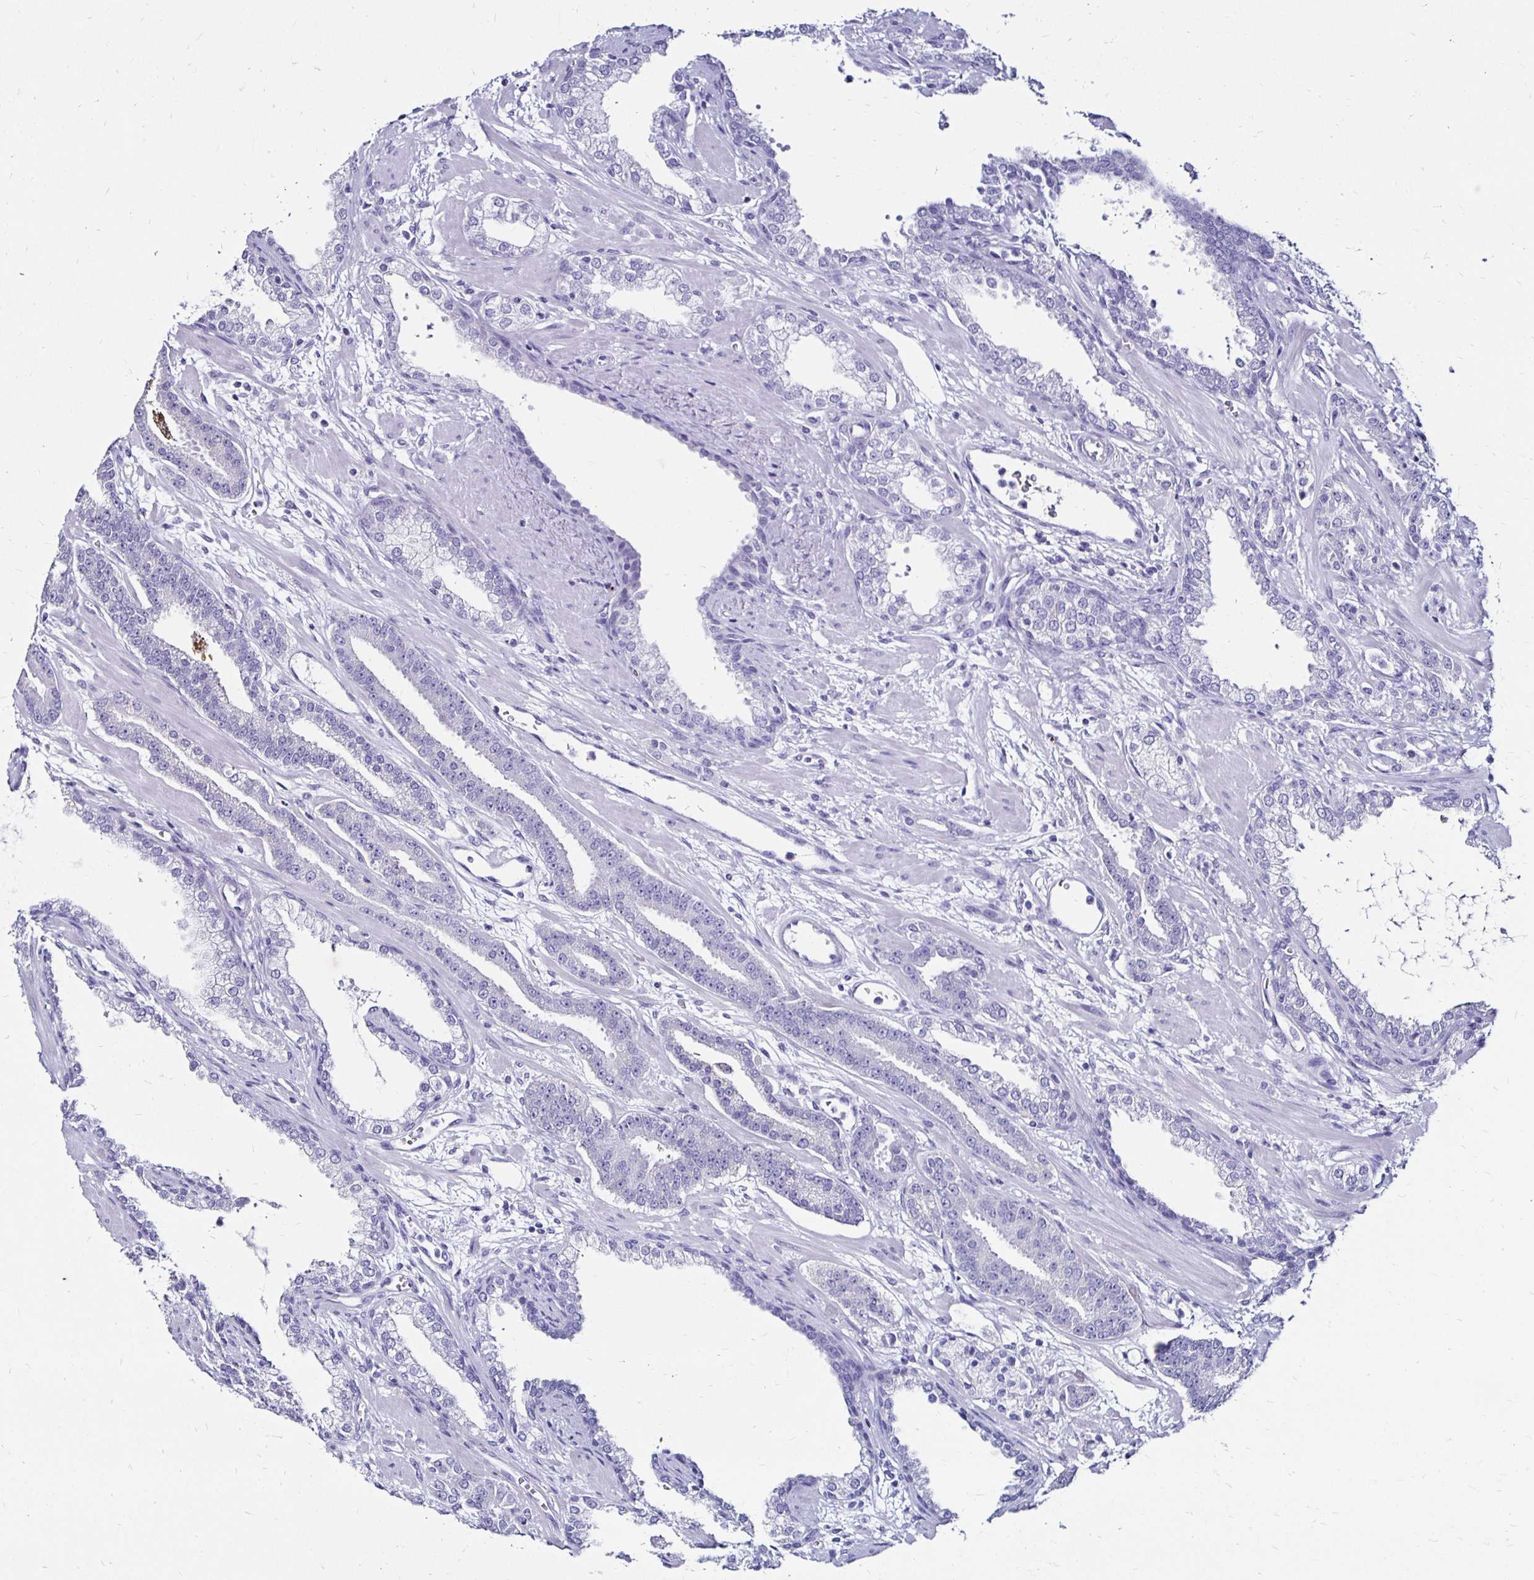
{"staining": {"intensity": "negative", "quantity": "none", "location": "none"}, "tissue": "prostate cancer", "cell_type": "Tumor cells", "image_type": "cancer", "snomed": [{"axis": "morphology", "description": "Adenocarcinoma, High grade"}, {"axis": "topography", "description": "Prostate"}], "caption": "Immunohistochemistry (IHC) micrograph of neoplastic tissue: human prostate cancer (high-grade adenocarcinoma) stained with DAB shows no significant protein positivity in tumor cells.", "gene": "KCNT1", "patient": {"sex": "male", "age": 60}}